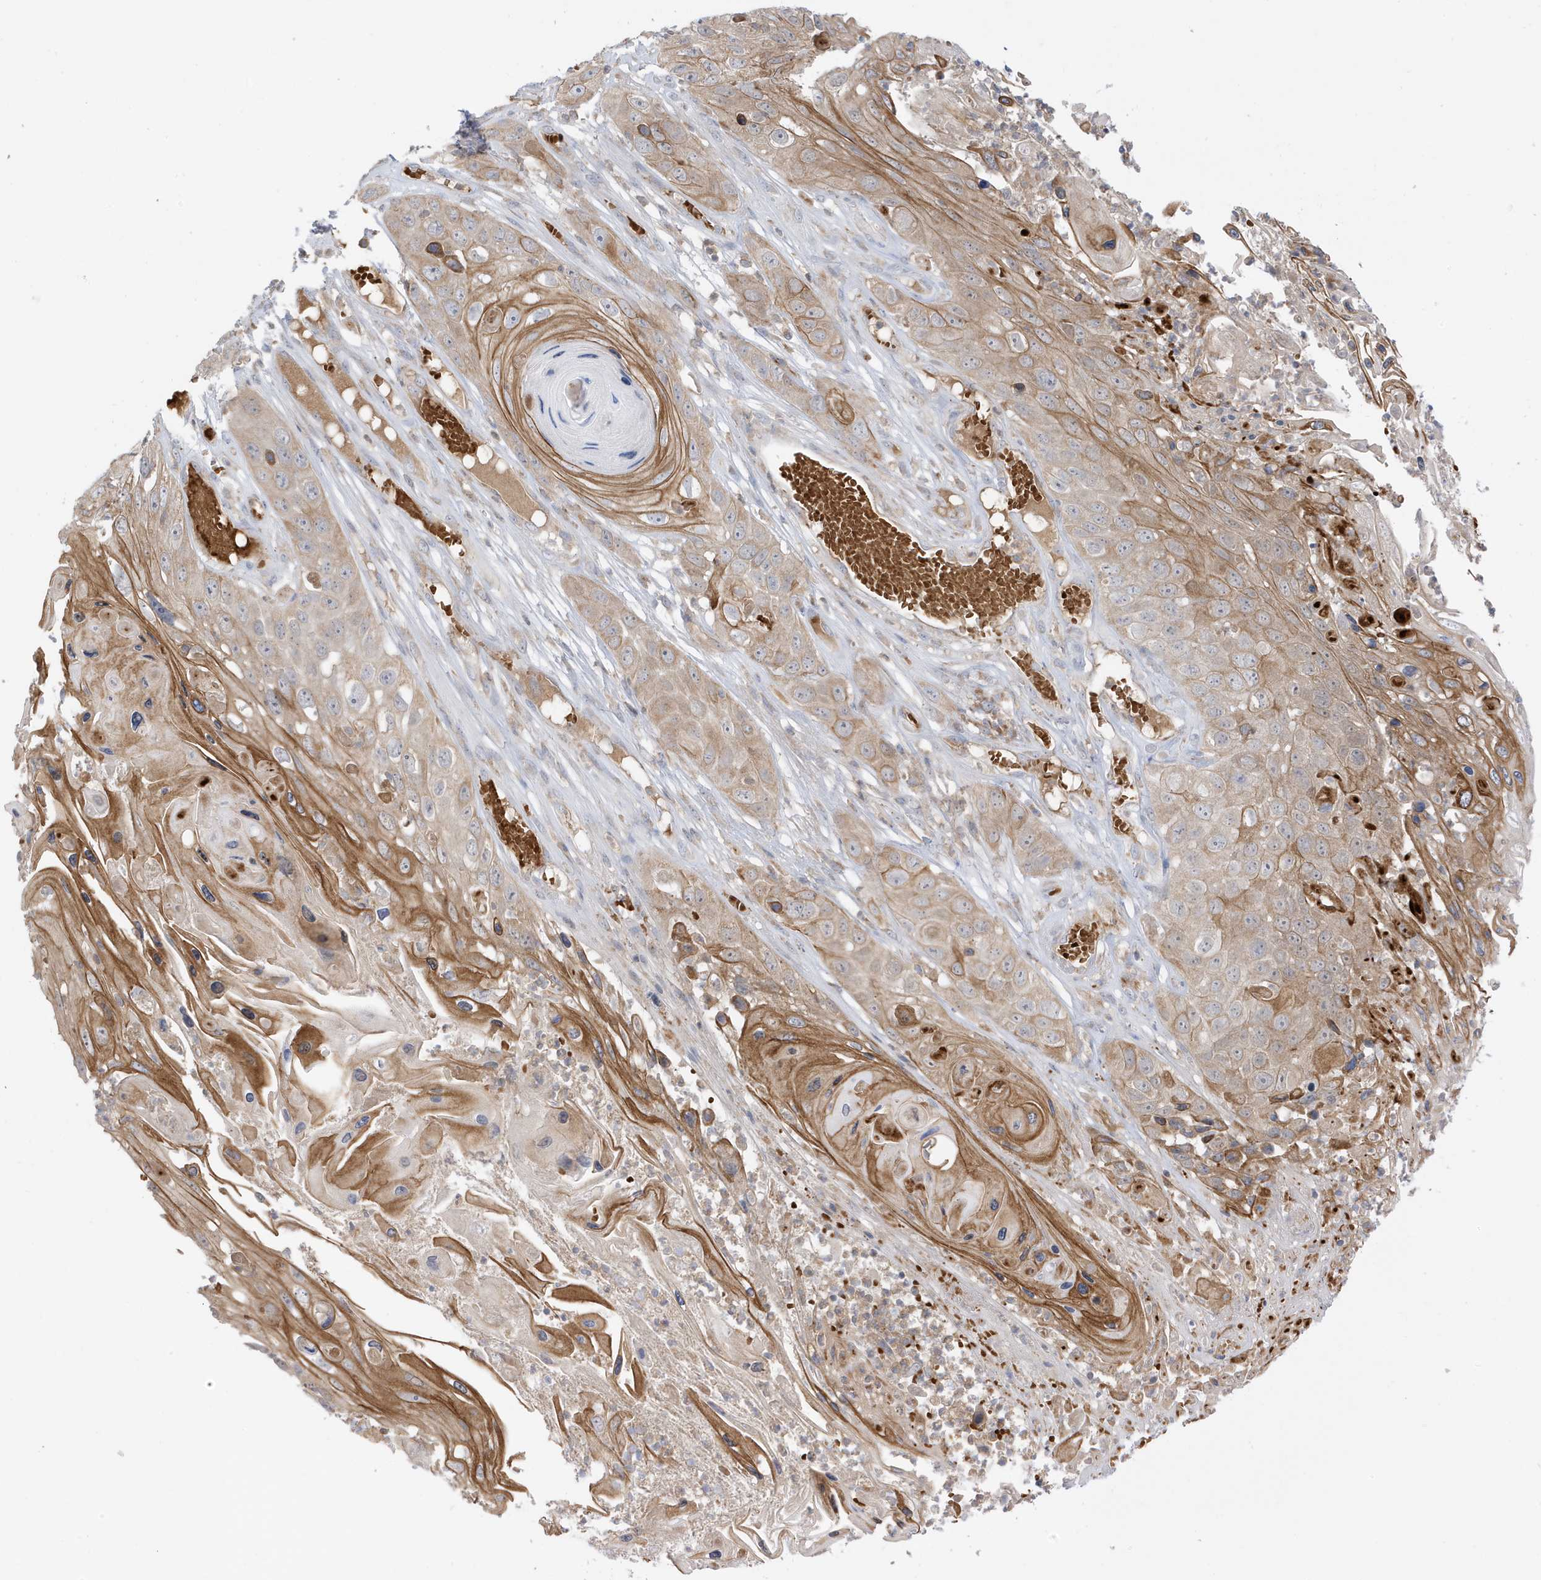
{"staining": {"intensity": "moderate", "quantity": ">75%", "location": "cytoplasmic/membranous"}, "tissue": "skin cancer", "cell_type": "Tumor cells", "image_type": "cancer", "snomed": [{"axis": "morphology", "description": "Squamous cell carcinoma, NOS"}, {"axis": "topography", "description": "Skin"}], "caption": "Immunohistochemical staining of skin squamous cell carcinoma reveals moderate cytoplasmic/membranous protein staining in approximately >75% of tumor cells. Ihc stains the protein of interest in brown and the nuclei are stained blue.", "gene": "NPPC", "patient": {"sex": "male", "age": 55}}